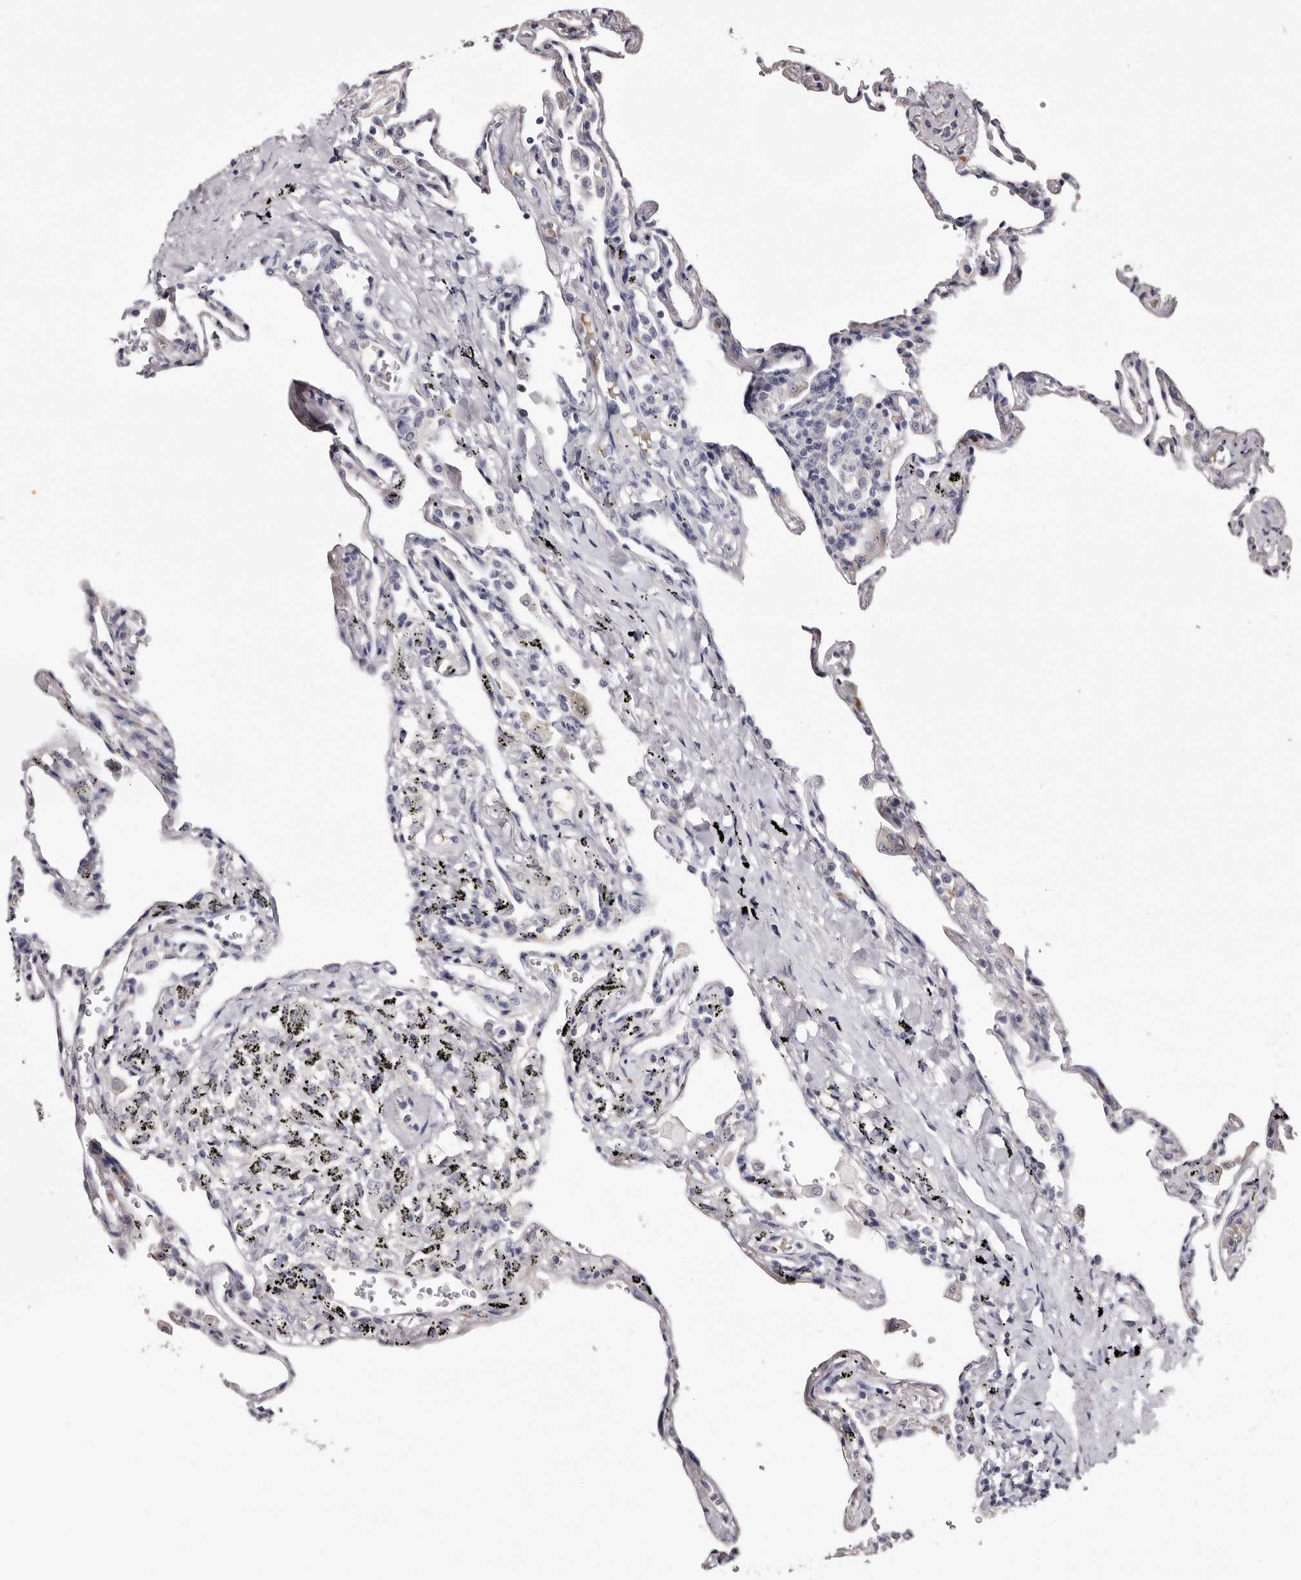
{"staining": {"intensity": "negative", "quantity": "none", "location": "none"}, "tissue": "lung", "cell_type": "Alveolar cells", "image_type": "normal", "snomed": [{"axis": "morphology", "description": "Normal tissue, NOS"}, {"axis": "topography", "description": "Lung"}], "caption": "A histopathology image of lung stained for a protein shows no brown staining in alveolar cells. (IHC, brightfield microscopy, high magnification).", "gene": "BPGM", "patient": {"sex": "male", "age": 59}}